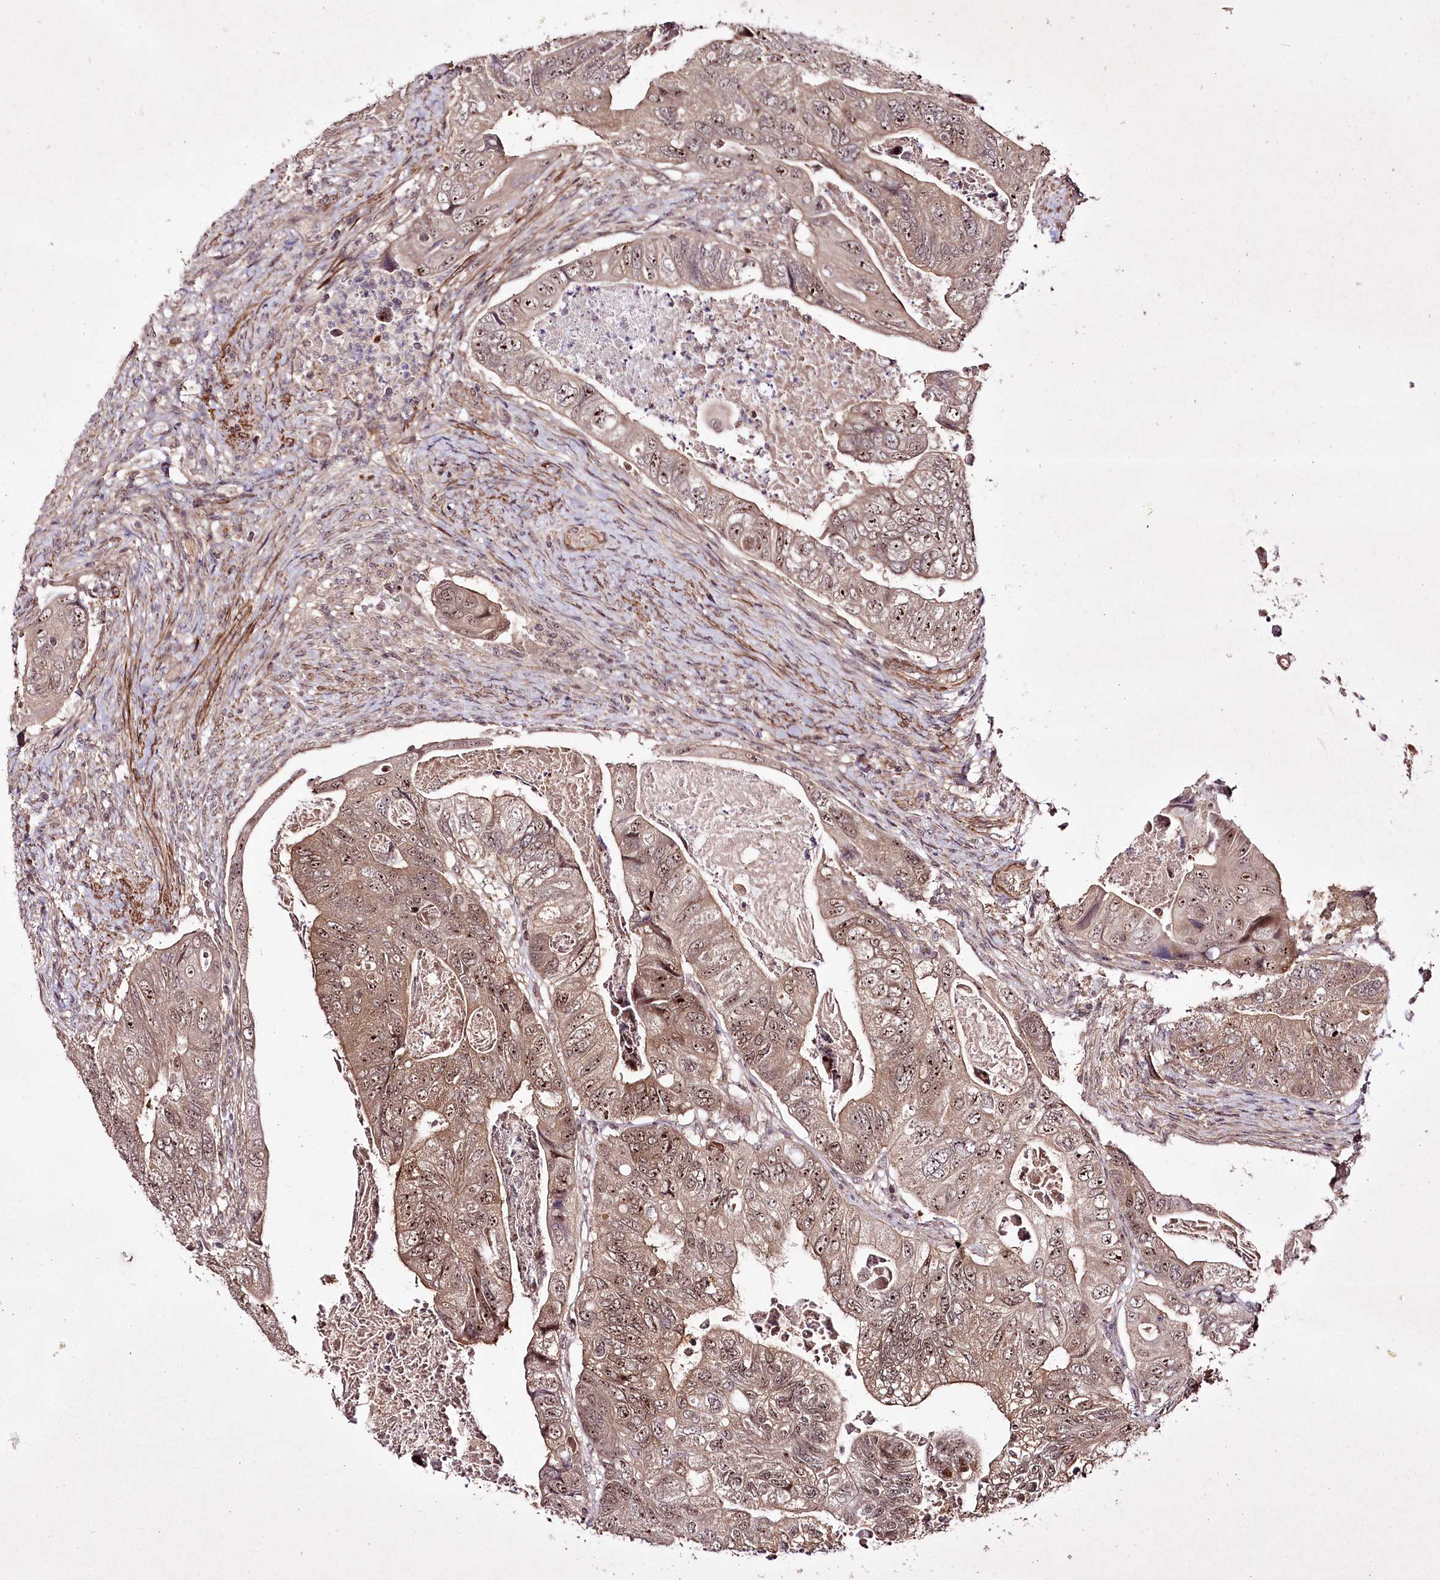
{"staining": {"intensity": "moderate", "quantity": ">75%", "location": "cytoplasmic/membranous,nuclear"}, "tissue": "colorectal cancer", "cell_type": "Tumor cells", "image_type": "cancer", "snomed": [{"axis": "morphology", "description": "Adenocarcinoma, NOS"}, {"axis": "topography", "description": "Rectum"}], "caption": "Colorectal cancer (adenocarcinoma) tissue displays moderate cytoplasmic/membranous and nuclear staining in approximately >75% of tumor cells, visualized by immunohistochemistry.", "gene": "CCDC59", "patient": {"sex": "male", "age": 63}}